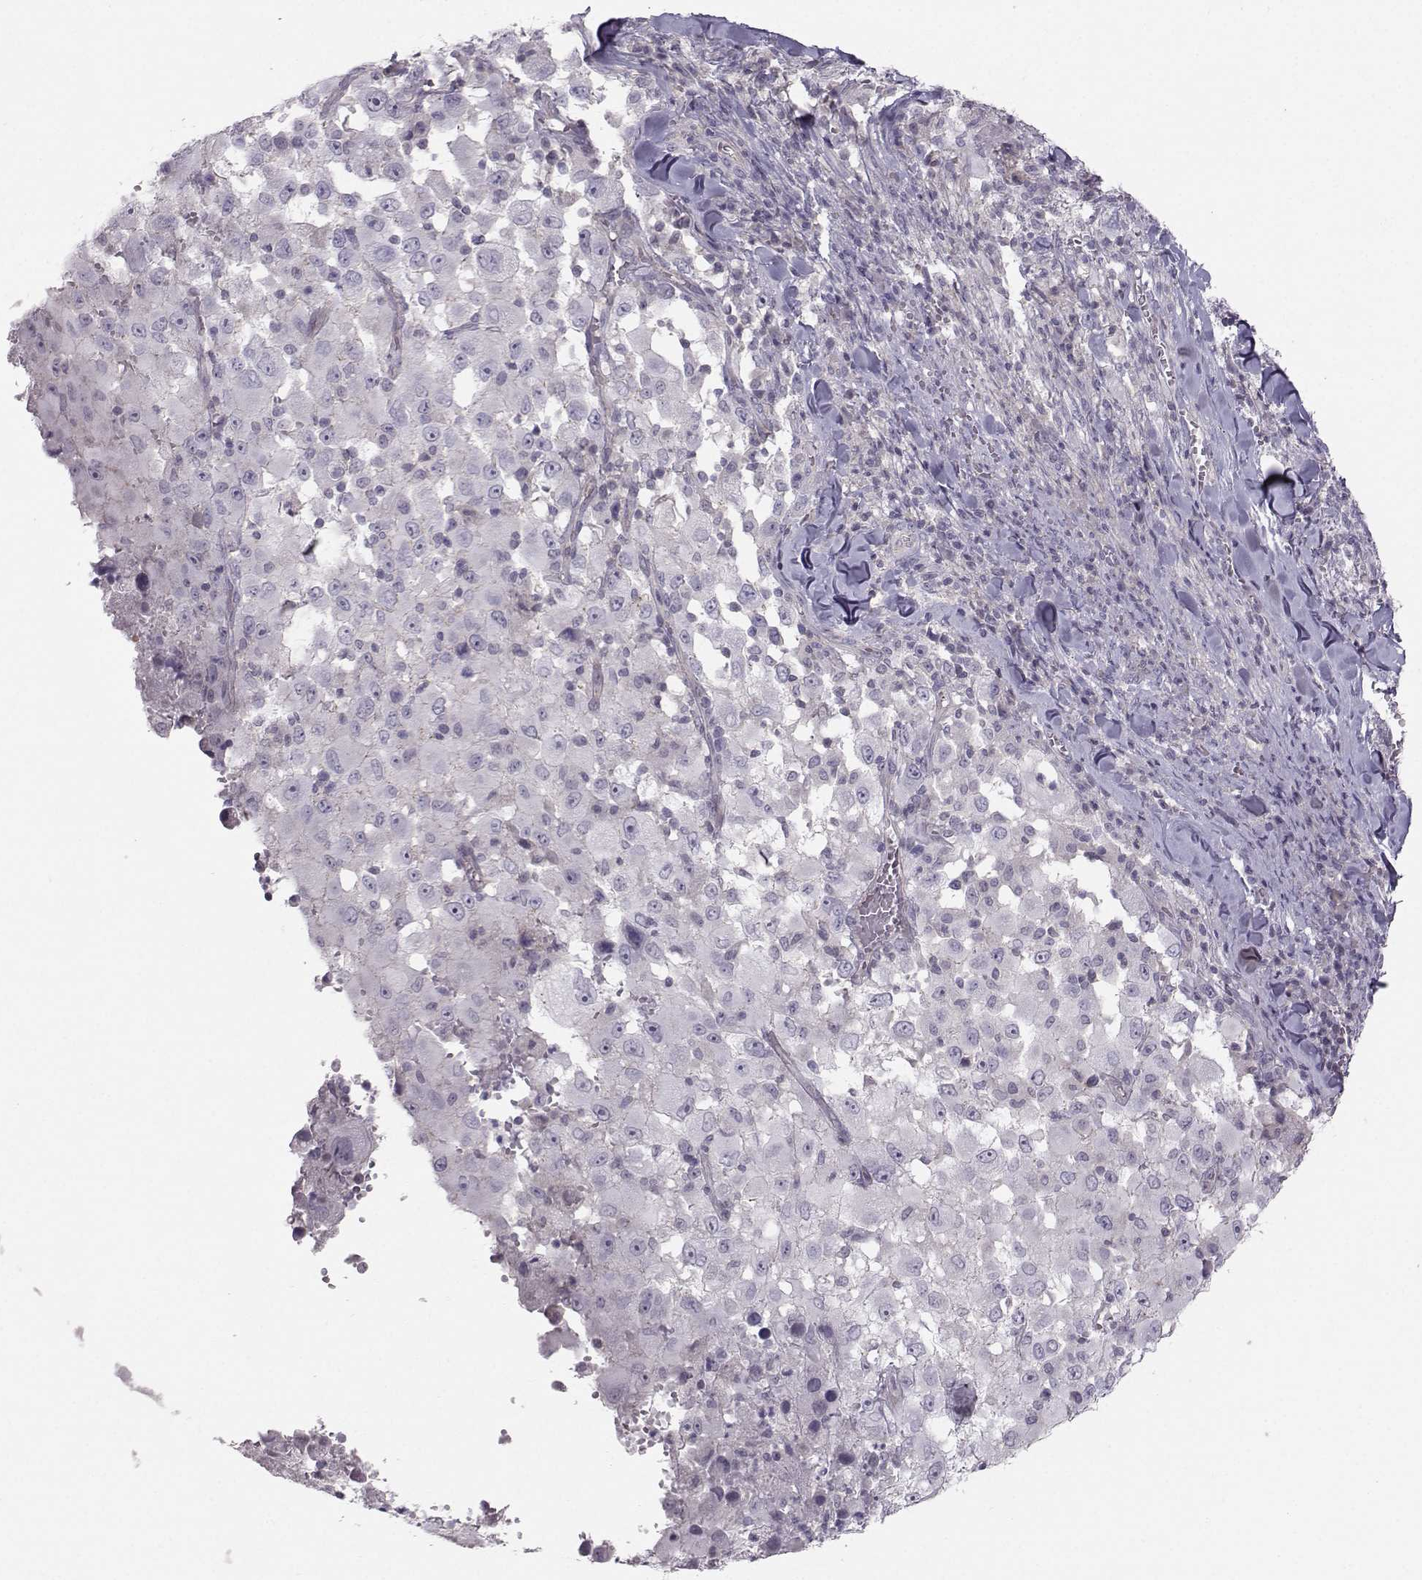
{"staining": {"intensity": "negative", "quantity": "none", "location": "none"}, "tissue": "melanoma", "cell_type": "Tumor cells", "image_type": "cancer", "snomed": [{"axis": "morphology", "description": "Malignant melanoma, Metastatic site"}, {"axis": "topography", "description": "Soft tissue"}], "caption": "Melanoma was stained to show a protein in brown. There is no significant staining in tumor cells. (Brightfield microscopy of DAB (3,3'-diaminobenzidine) immunohistochemistry (IHC) at high magnification).", "gene": "MAST1", "patient": {"sex": "male", "age": 50}}